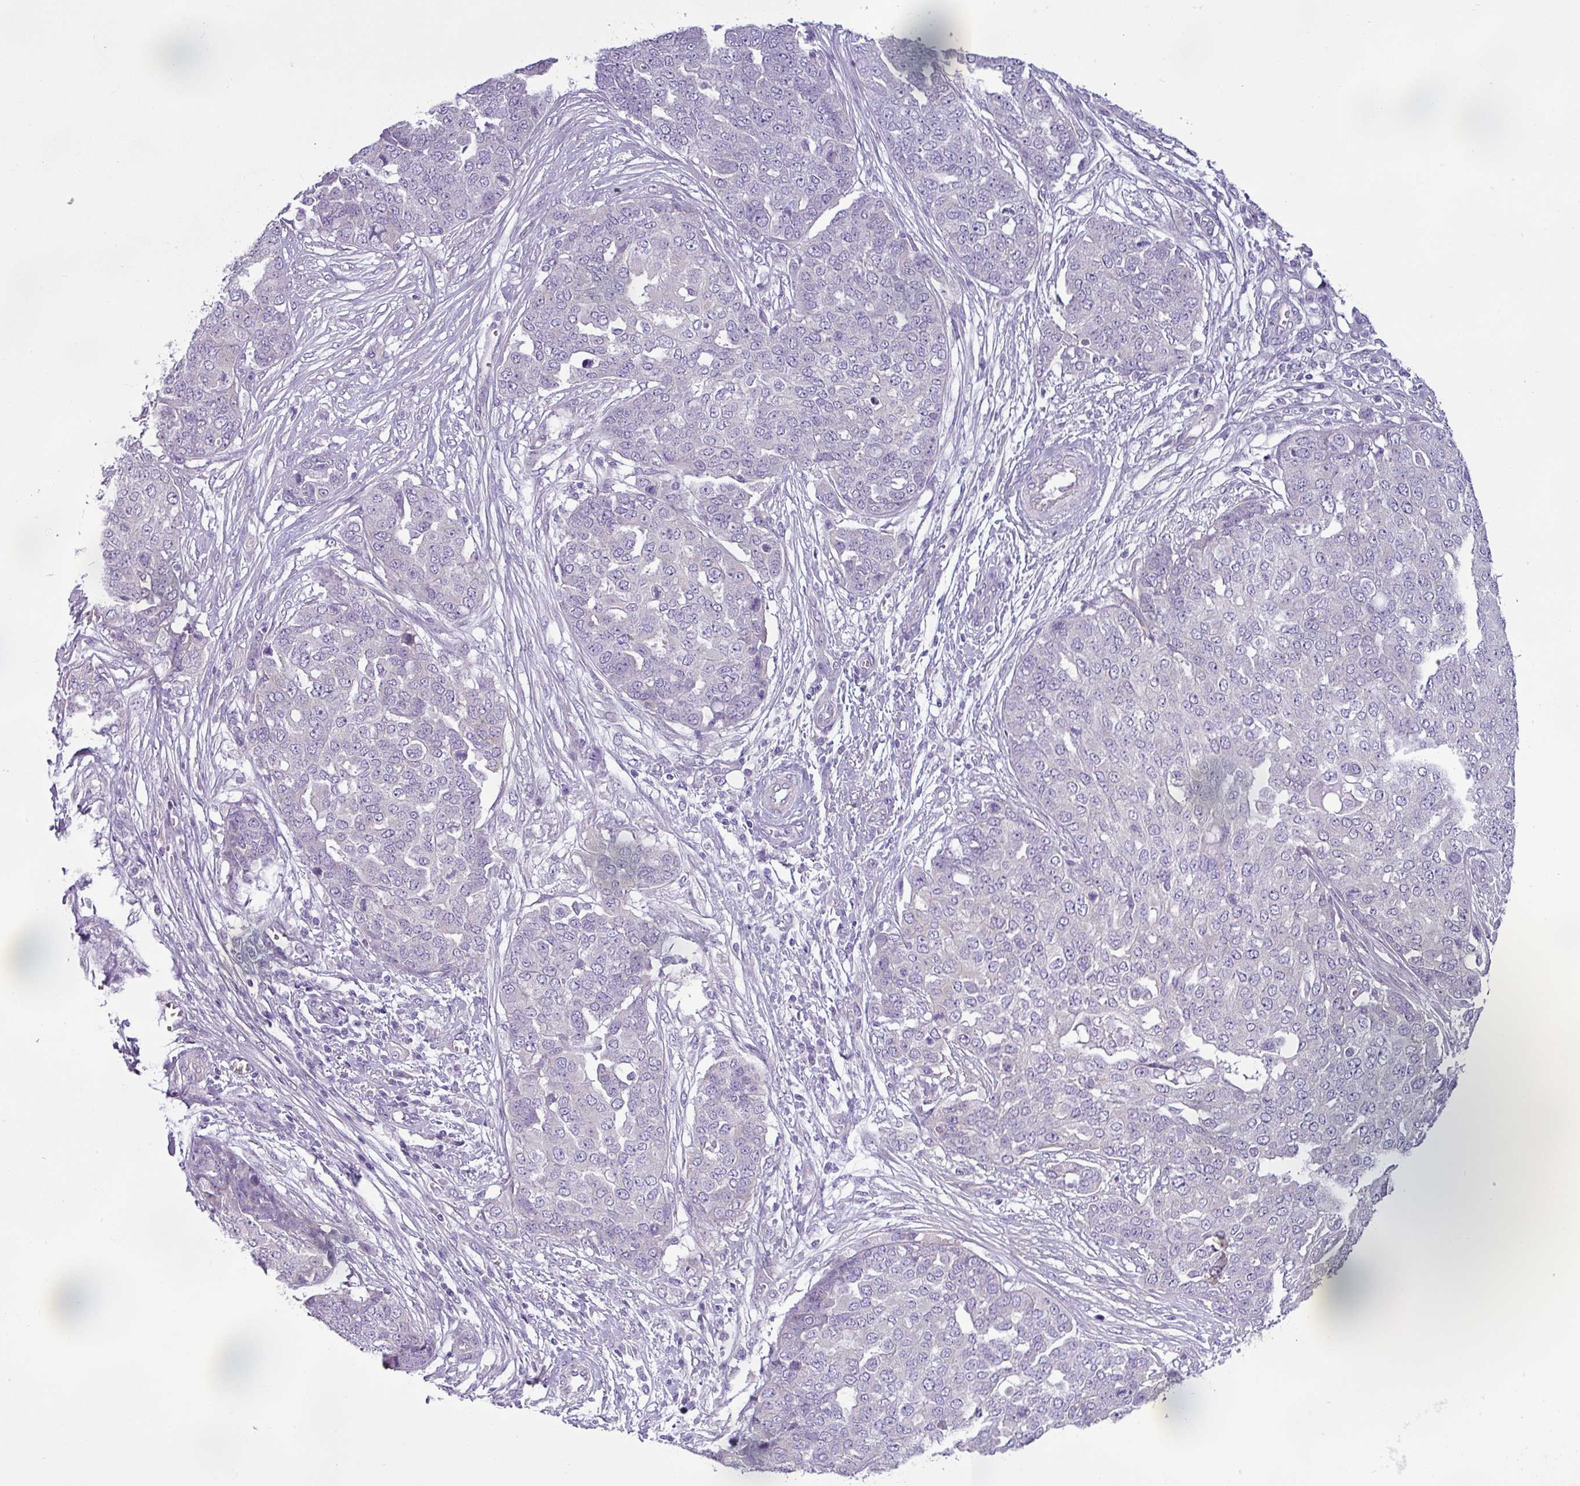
{"staining": {"intensity": "negative", "quantity": "none", "location": "none"}, "tissue": "ovarian cancer", "cell_type": "Tumor cells", "image_type": "cancer", "snomed": [{"axis": "morphology", "description": "Cystadenocarcinoma, serous, NOS"}, {"axis": "topography", "description": "Soft tissue"}, {"axis": "topography", "description": "Ovary"}], "caption": "A histopathology image of human ovarian cancer is negative for staining in tumor cells.", "gene": "TOR1AIP2", "patient": {"sex": "female", "age": 57}}